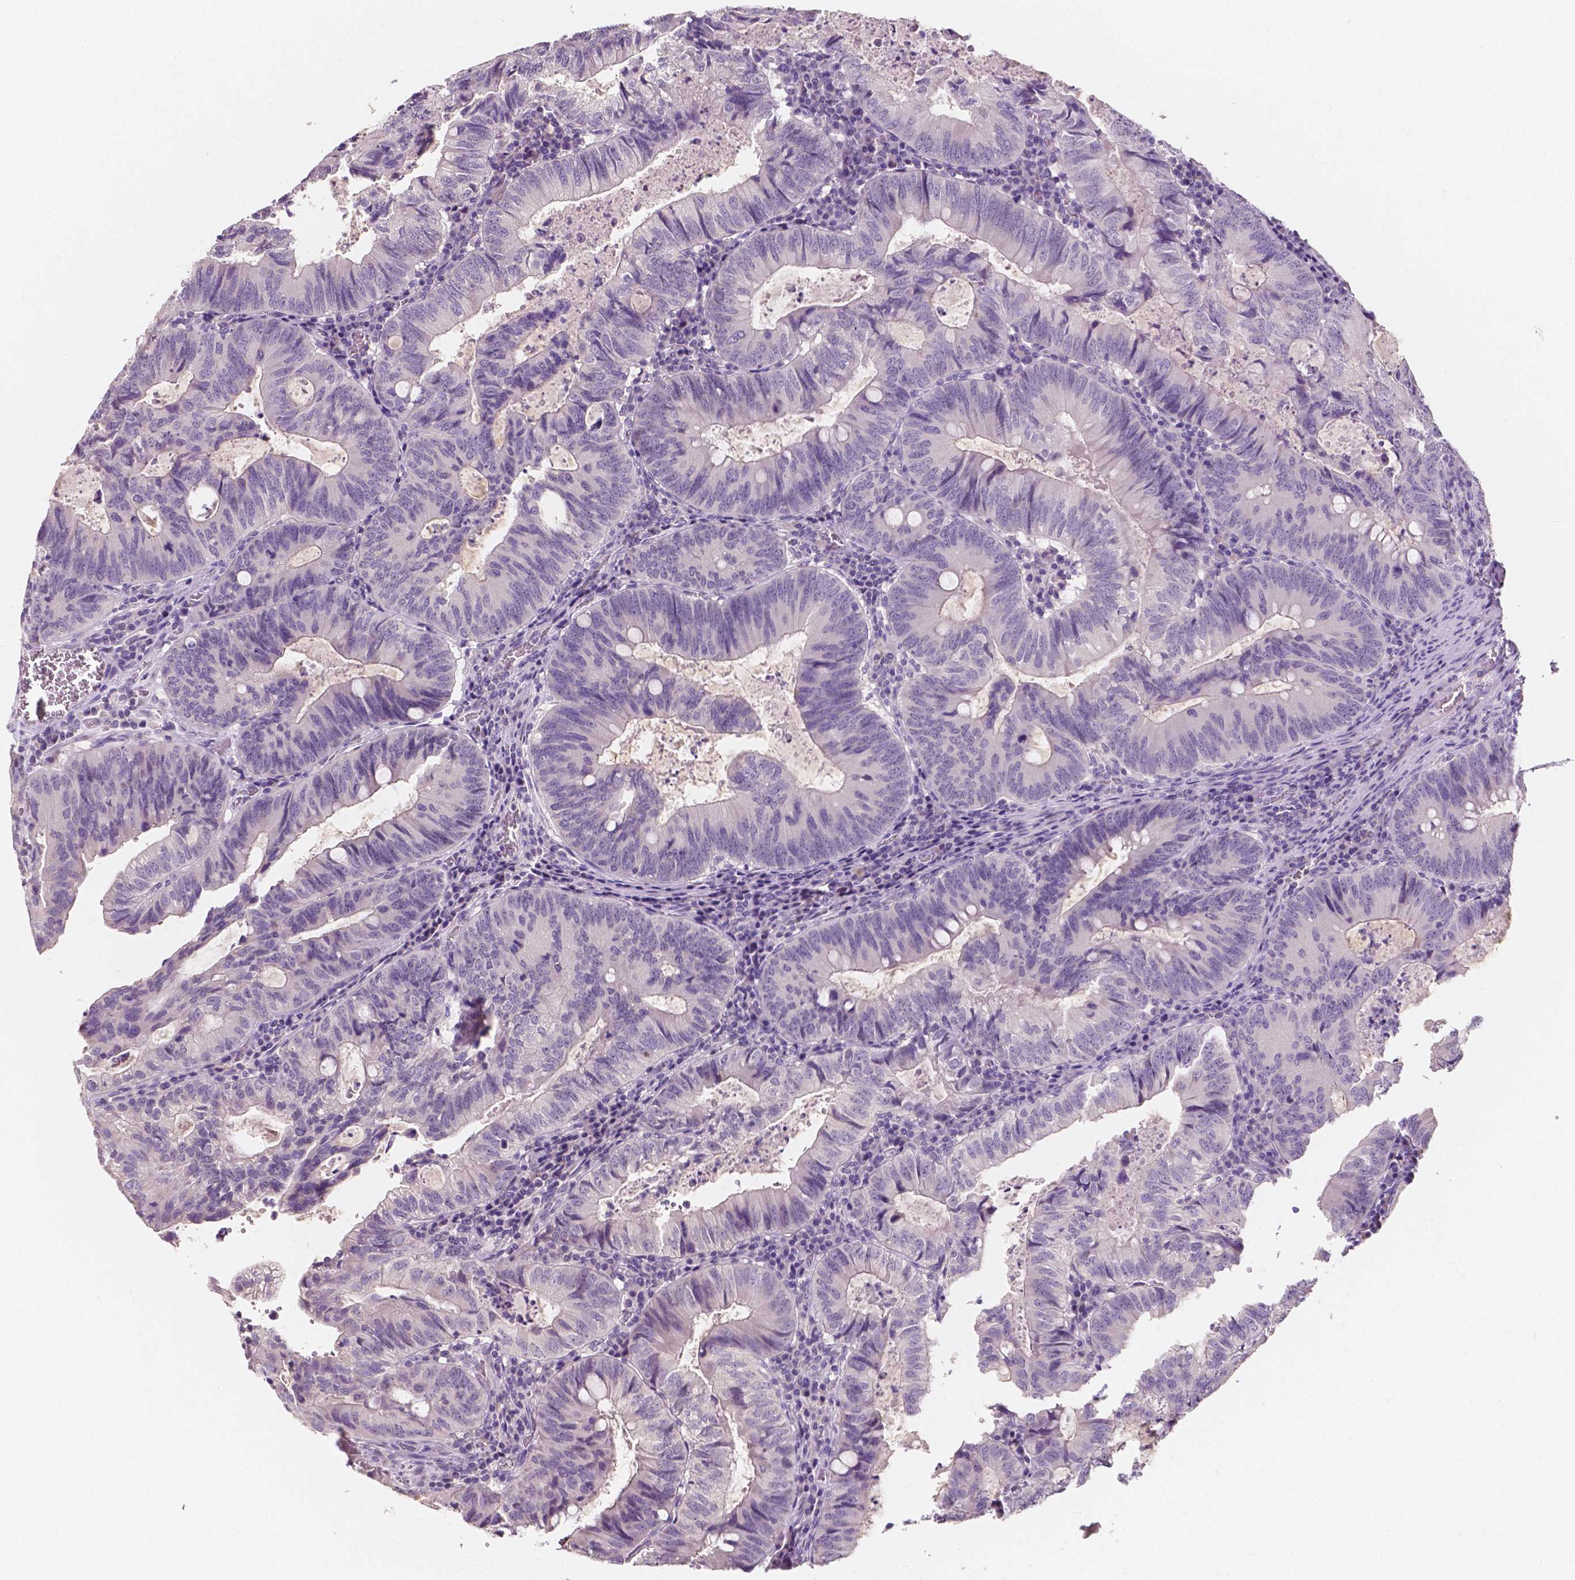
{"staining": {"intensity": "negative", "quantity": "none", "location": "none"}, "tissue": "colorectal cancer", "cell_type": "Tumor cells", "image_type": "cancer", "snomed": [{"axis": "morphology", "description": "Adenocarcinoma, NOS"}, {"axis": "topography", "description": "Colon"}], "caption": "This histopathology image is of colorectal cancer (adenocarcinoma) stained with IHC to label a protein in brown with the nuclei are counter-stained blue. There is no staining in tumor cells.", "gene": "TAL1", "patient": {"sex": "male", "age": 67}}